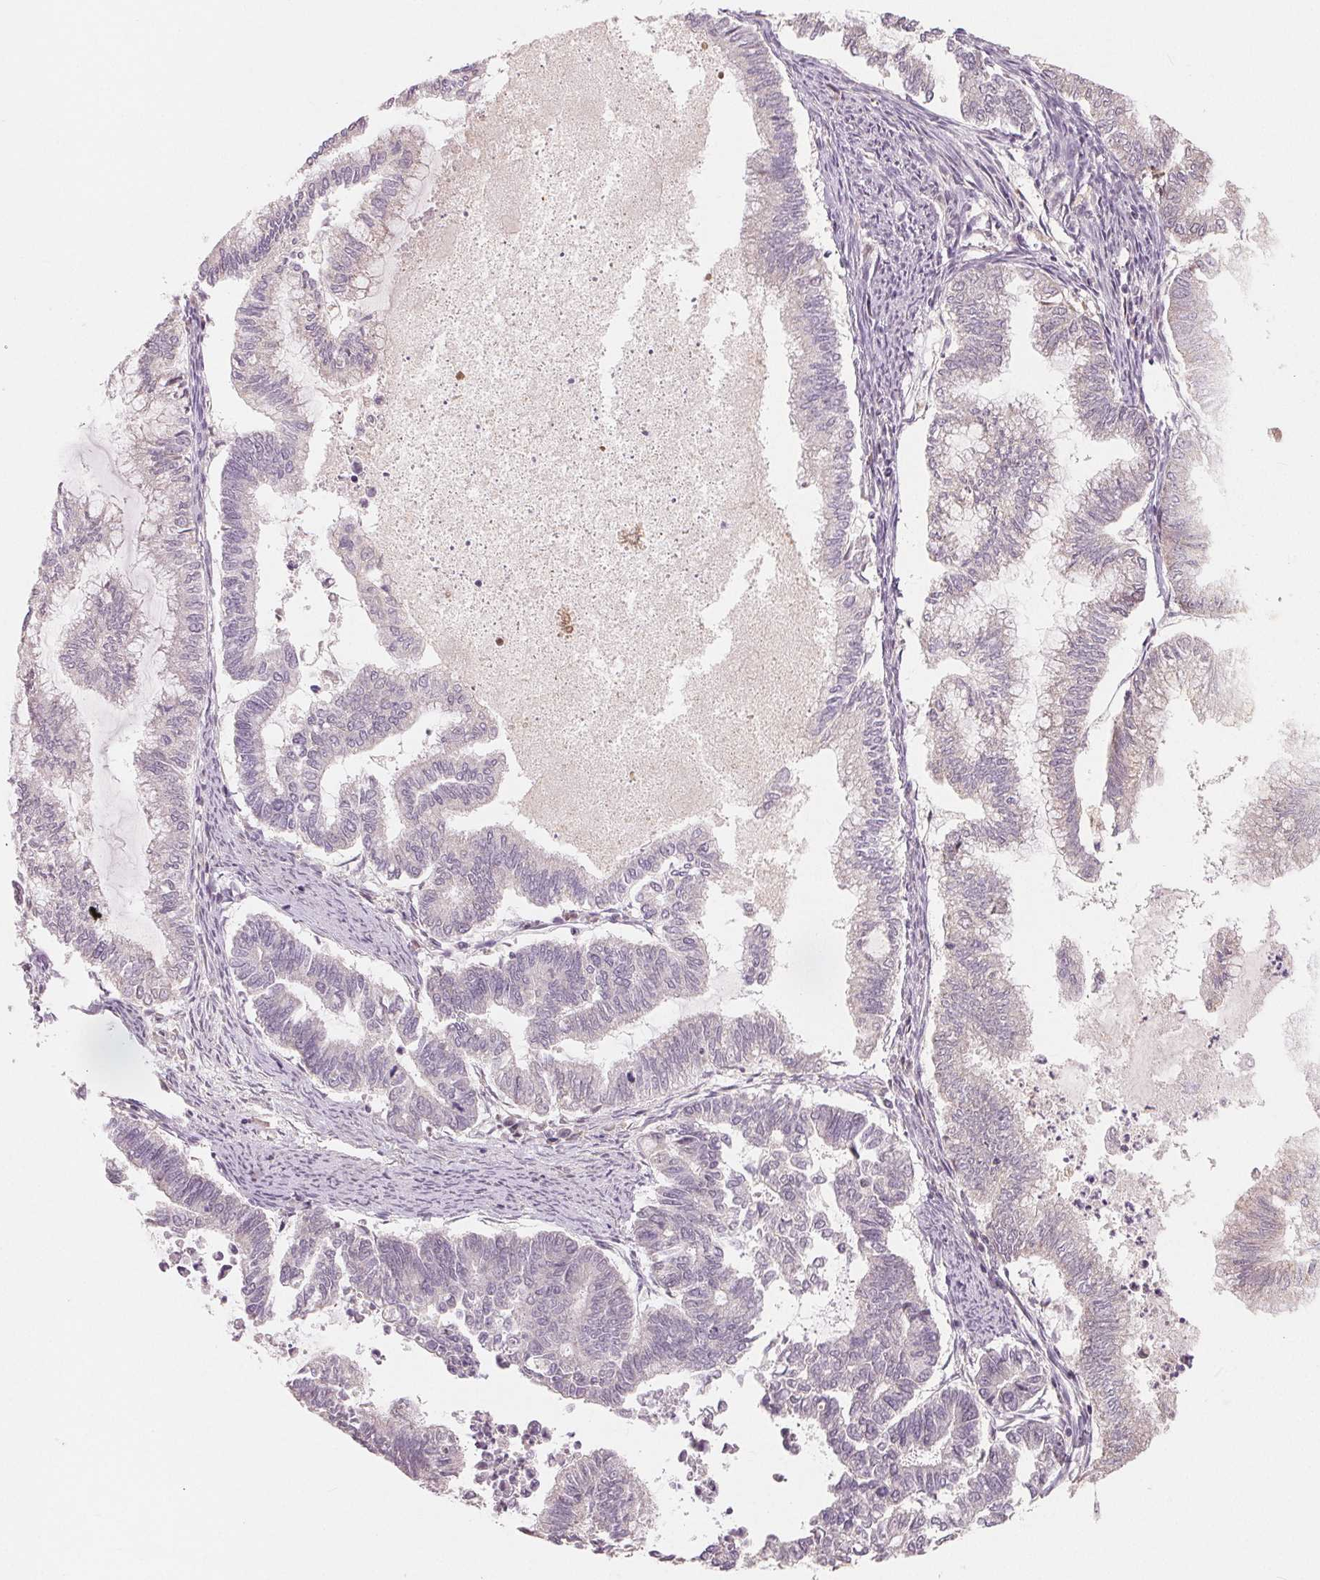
{"staining": {"intensity": "negative", "quantity": "none", "location": "none"}, "tissue": "endometrial cancer", "cell_type": "Tumor cells", "image_type": "cancer", "snomed": [{"axis": "morphology", "description": "Adenocarcinoma, NOS"}, {"axis": "topography", "description": "Endometrium"}], "caption": "The micrograph reveals no significant staining in tumor cells of endometrial cancer.", "gene": "AQP8", "patient": {"sex": "female", "age": 79}}